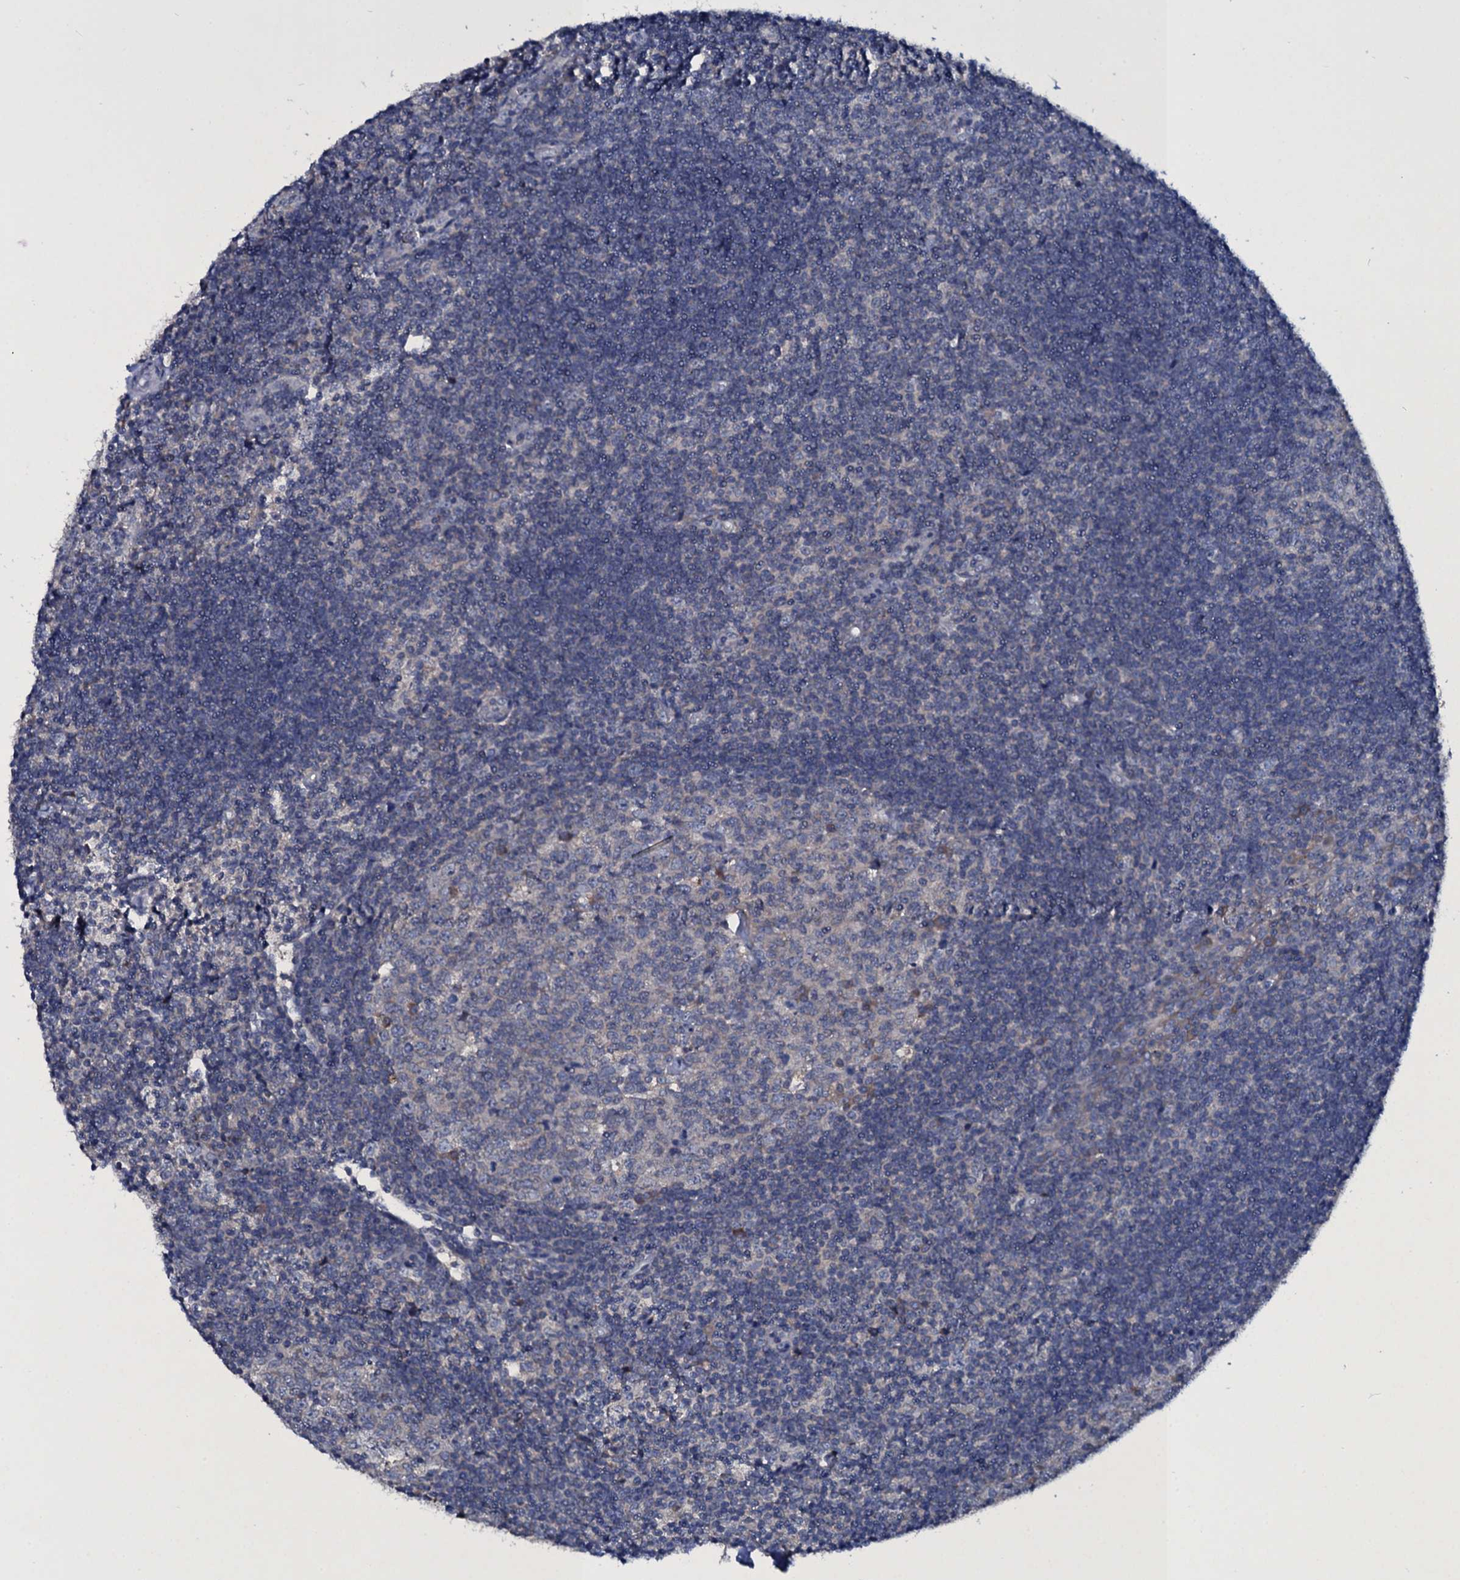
{"staining": {"intensity": "negative", "quantity": "none", "location": "none"}, "tissue": "tonsil", "cell_type": "Germinal center cells", "image_type": "normal", "snomed": [{"axis": "morphology", "description": "Normal tissue, NOS"}, {"axis": "topography", "description": "Tonsil"}], "caption": "Immunohistochemistry (IHC) image of normal tonsil stained for a protein (brown), which displays no expression in germinal center cells. (DAB immunohistochemistry (IHC) with hematoxylin counter stain).", "gene": "TPGS2", "patient": {"sex": "male", "age": 27}}